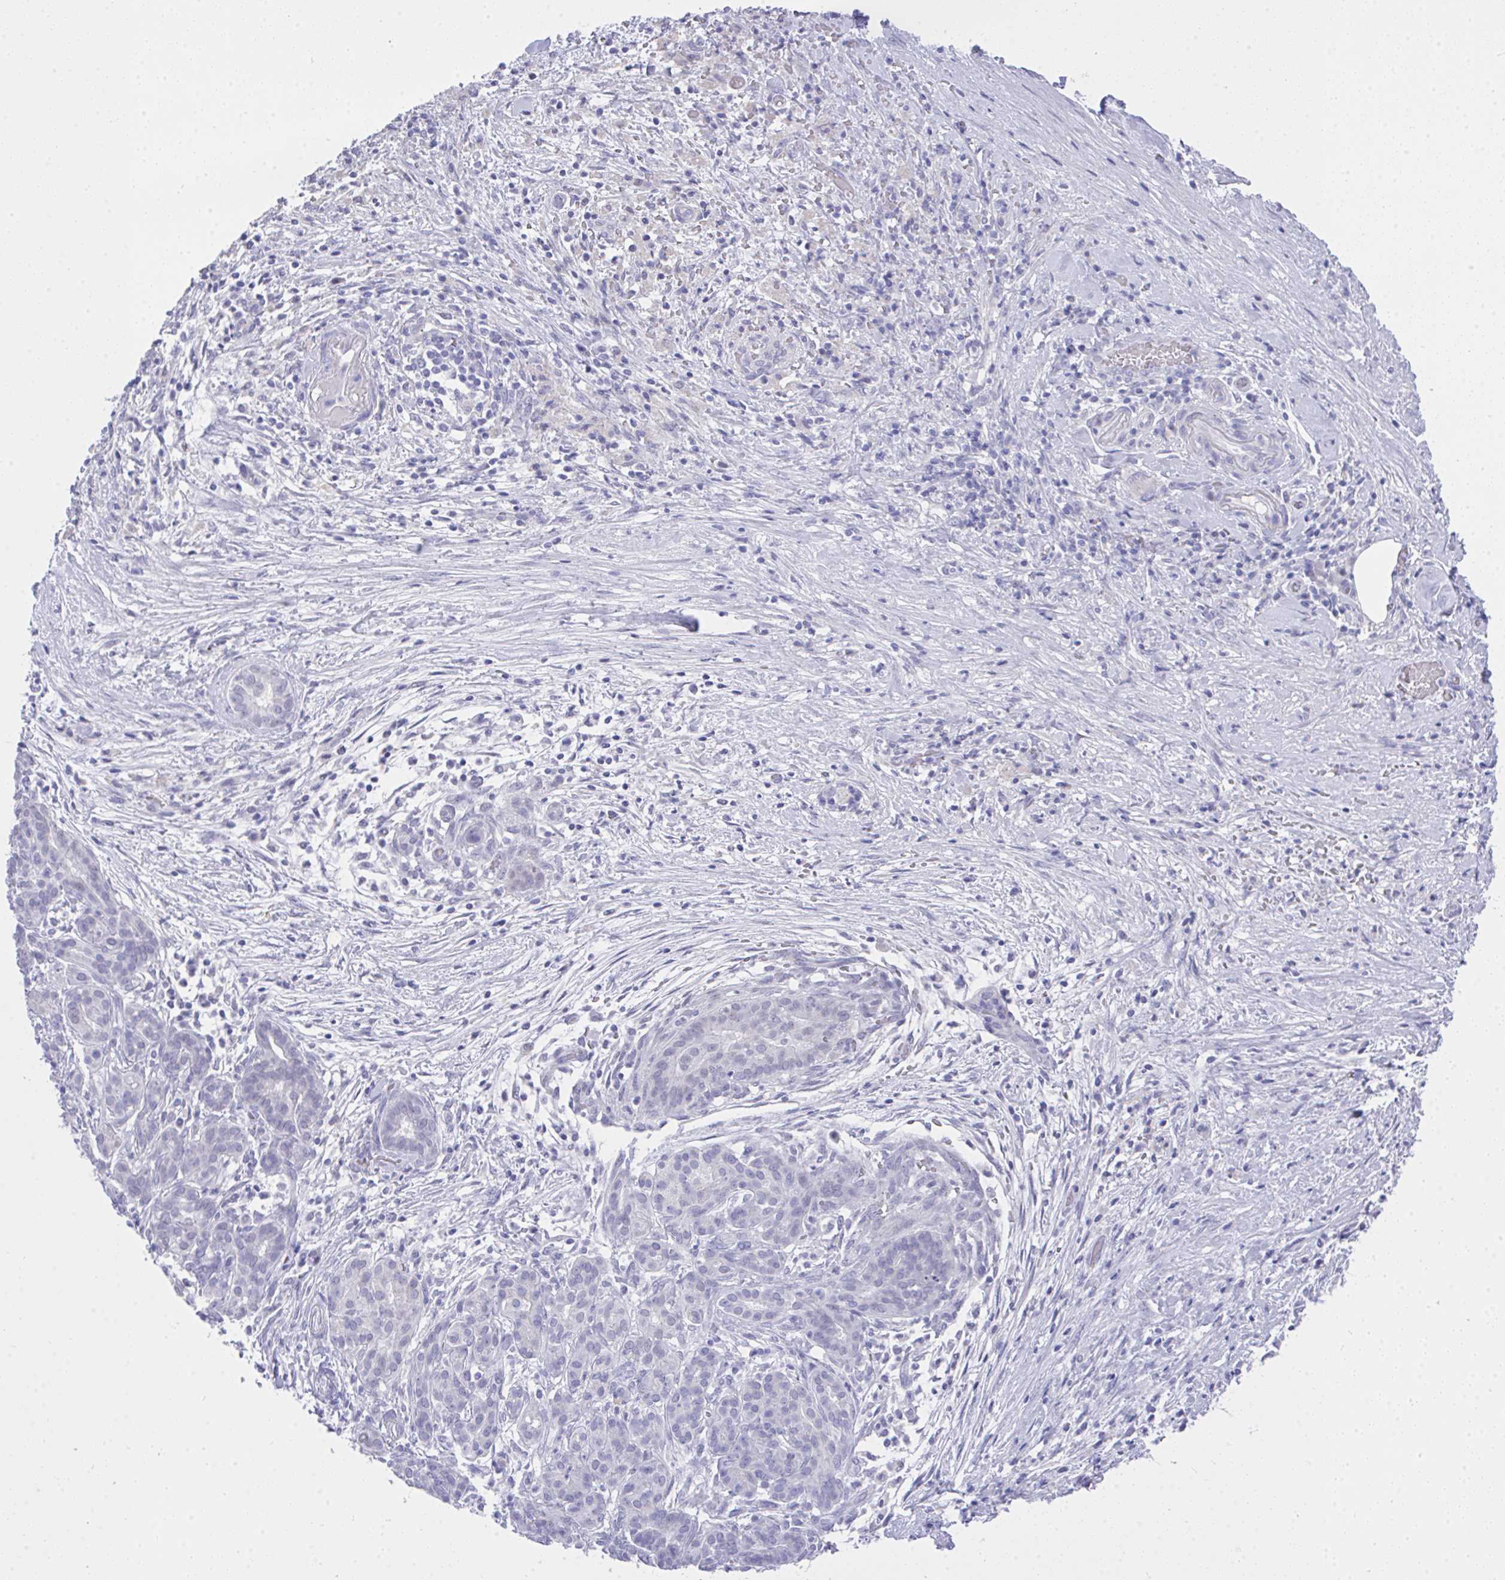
{"staining": {"intensity": "negative", "quantity": "none", "location": "none"}, "tissue": "pancreatic cancer", "cell_type": "Tumor cells", "image_type": "cancer", "snomed": [{"axis": "morphology", "description": "Adenocarcinoma, NOS"}, {"axis": "topography", "description": "Pancreas"}], "caption": "Immunohistochemistry (IHC) photomicrograph of human adenocarcinoma (pancreatic) stained for a protein (brown), which exhibits no positivity in tumor cells.", "gene": "MS4A12", "patient": {"sex": "male", "age": 44}}